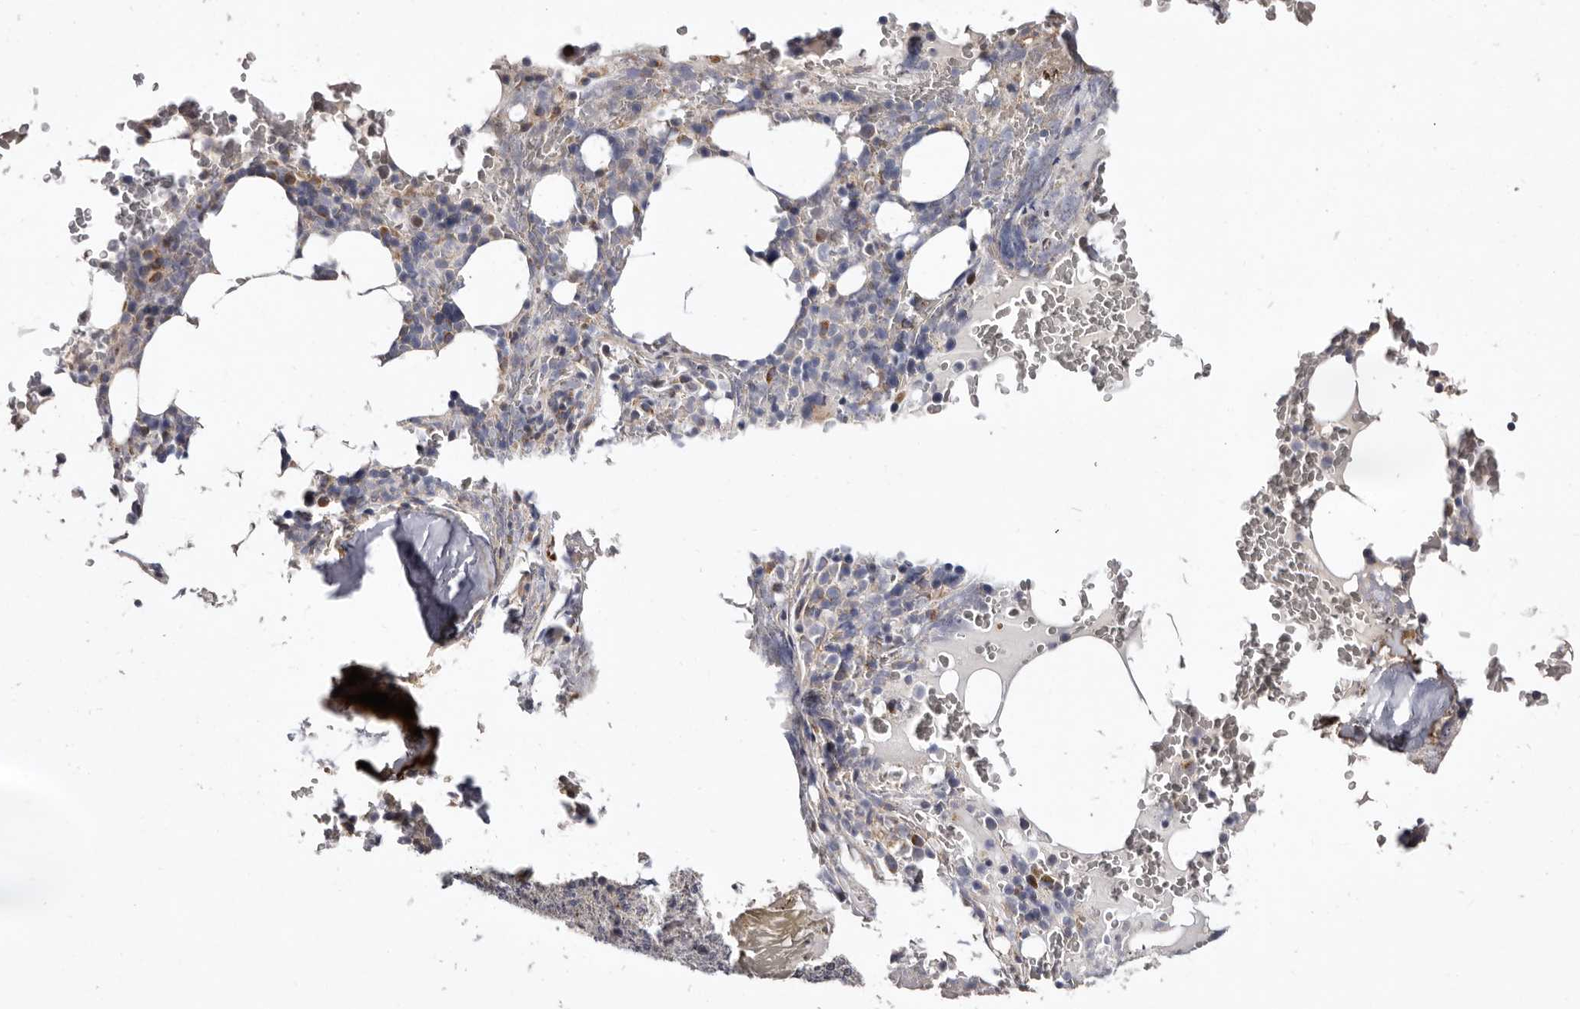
{"staining": {"intensity": "weak", "quantity": "<25%", "location": "cytoplasmic/membranous"}, "tissue": "bone marrow", "cell_type": "Hematopoietic cells", "image_type": "normal", "snomed": [{"axis": "morphology", "description": "Normal tissue, NOS"}, {"axis": "topography", "description": "Bone marrow"}], "caption": "Bone marrow was stained to show a protein in brown. There is no significant positivity in hematopoietic cells. Brightfield microscopy of immunohistochemistry stained with DAB (brown) and hematoxylin (blue), captured at high magnification.", "gene": "ASIC5", "patient": {"sex": "male", "age": 58}}